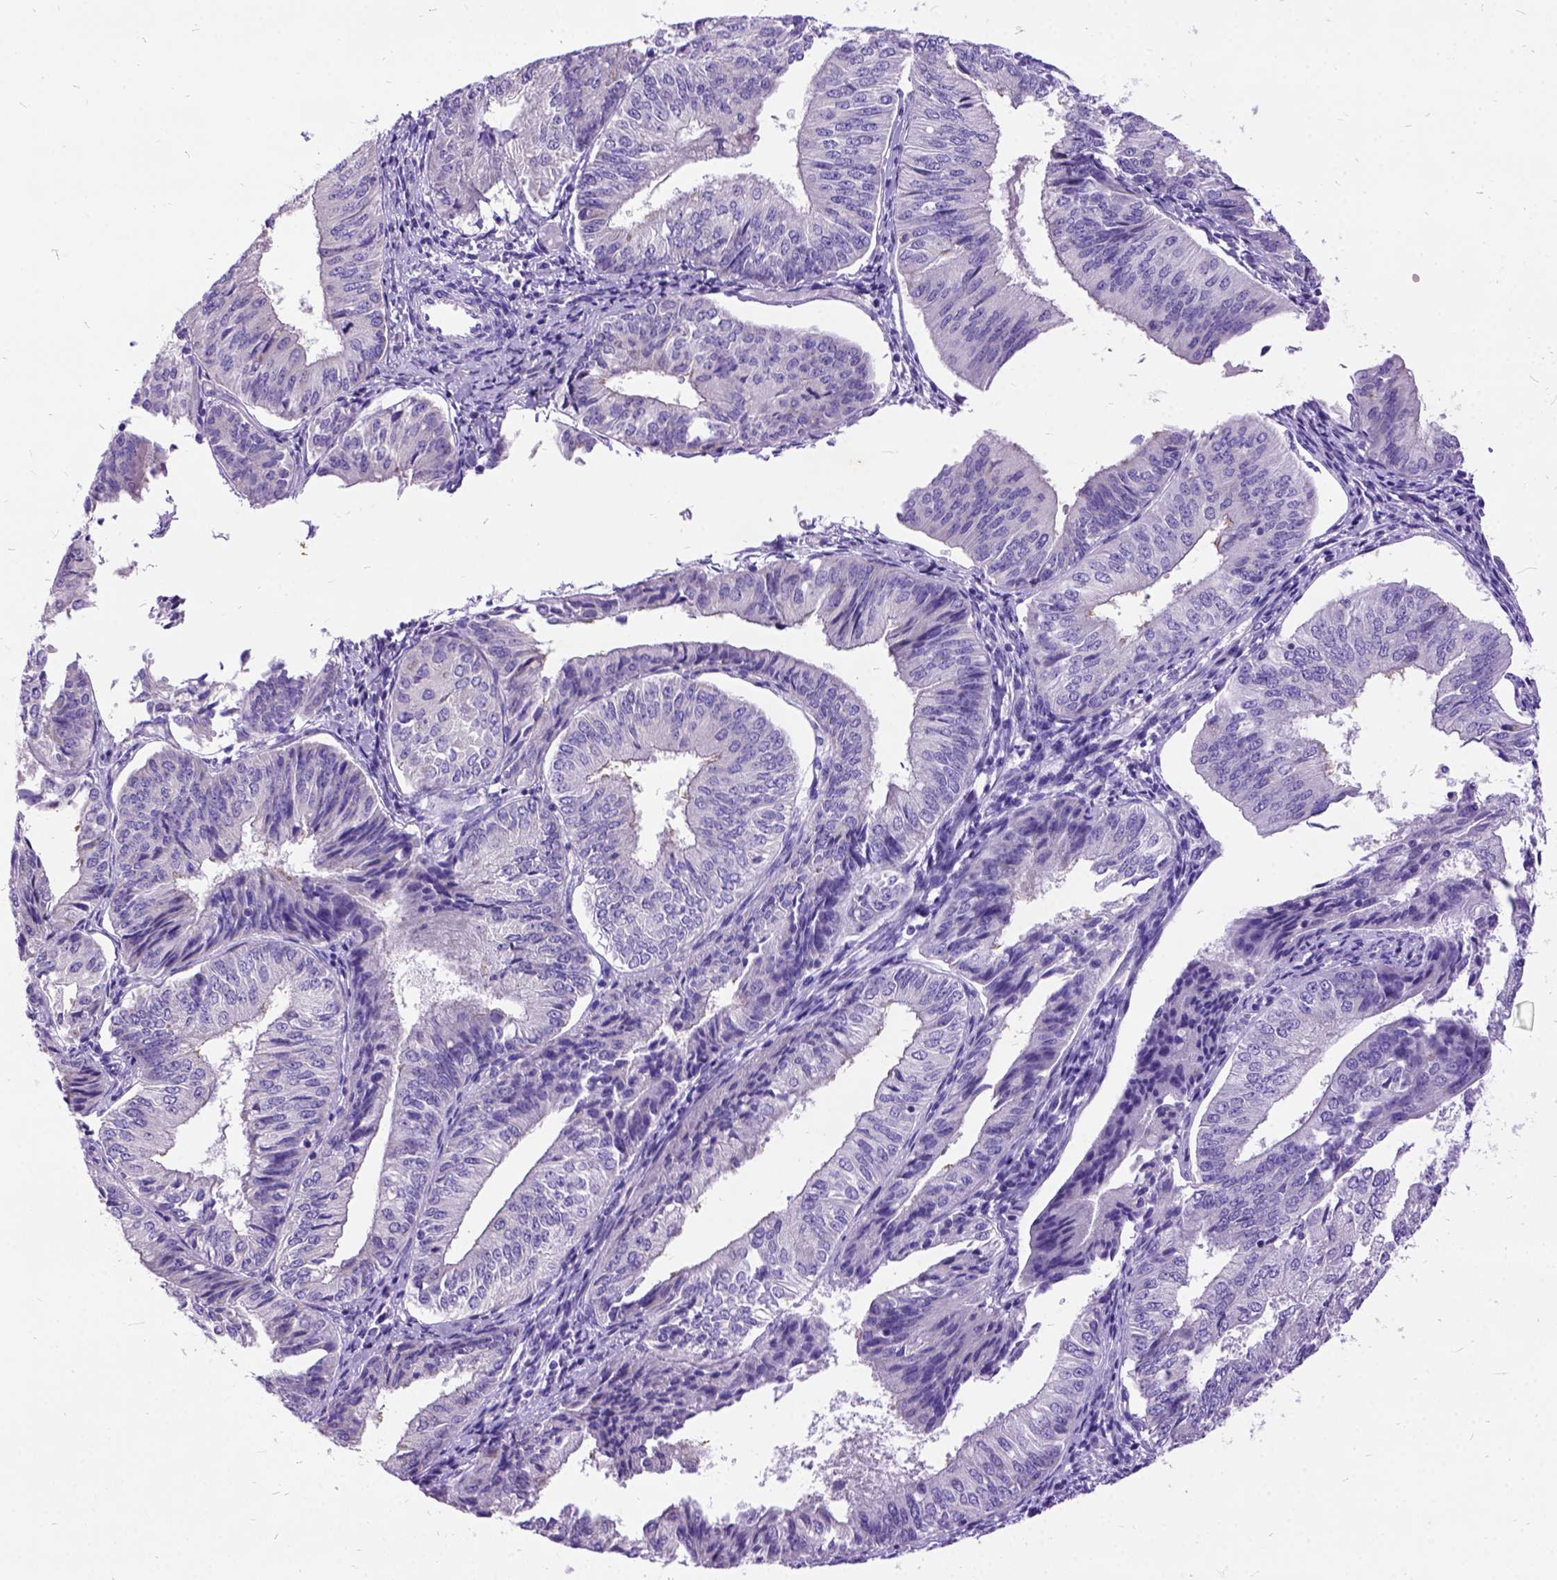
{"staining": {"intensity": "negative", "quantity": "none", "location": "none"}, "tissue": "endometrial cancer", "cell_type": "Tumor cells", "image_type": "cancer", "snomed": [{"axis": "morphology", "description": "Adenocarcinoma, NOS"}, {"axis": "topography", "description": "Endometrium"}], "caption": "The immunohistochemistry (IHC) histopathology image has no significant staining in tumor cells of endometrial cancer tissue.", "gene": "CFAP54", "patient": {"sex": "female", "age": 58}}